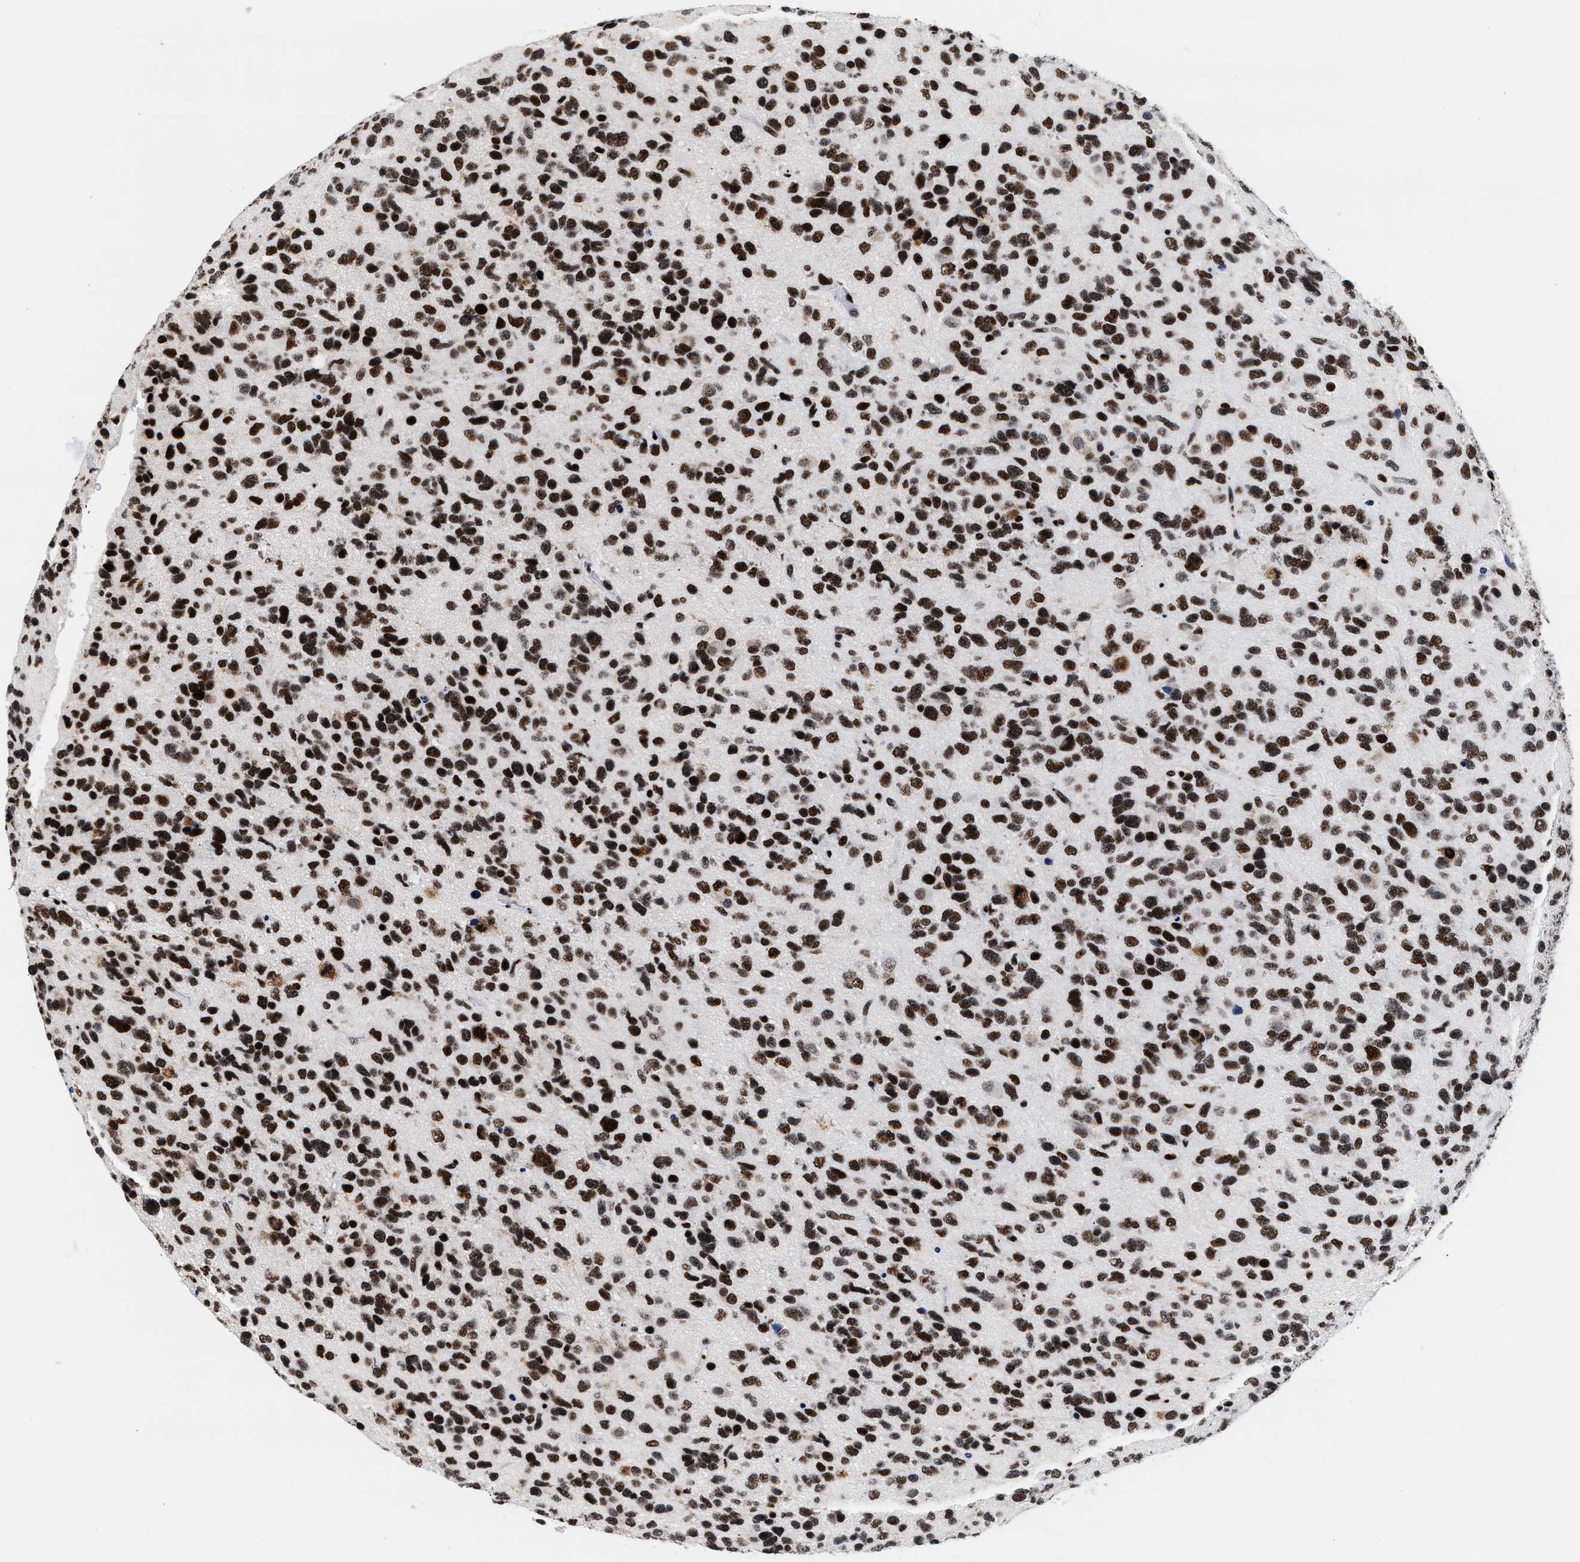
{"staining": {"intensity": "strong", "quantity": ">75%", "location": "nuclear"}, "tissue": "glioma", "cell_type": "Tumor cells", "image_type": "cancer", "snomed": [{"axis": "morphology", "description": "Glioma, malignant, High grade"}, {"axis": "topography", "description": "Brain"}], "caption": "Glioma stained for a protein (brown) demonstrates strong nuclear positive staining in approximately >75% of tumor cells.", "gene": "RAD21", "patient": {"sex": "female", "age": 58}}